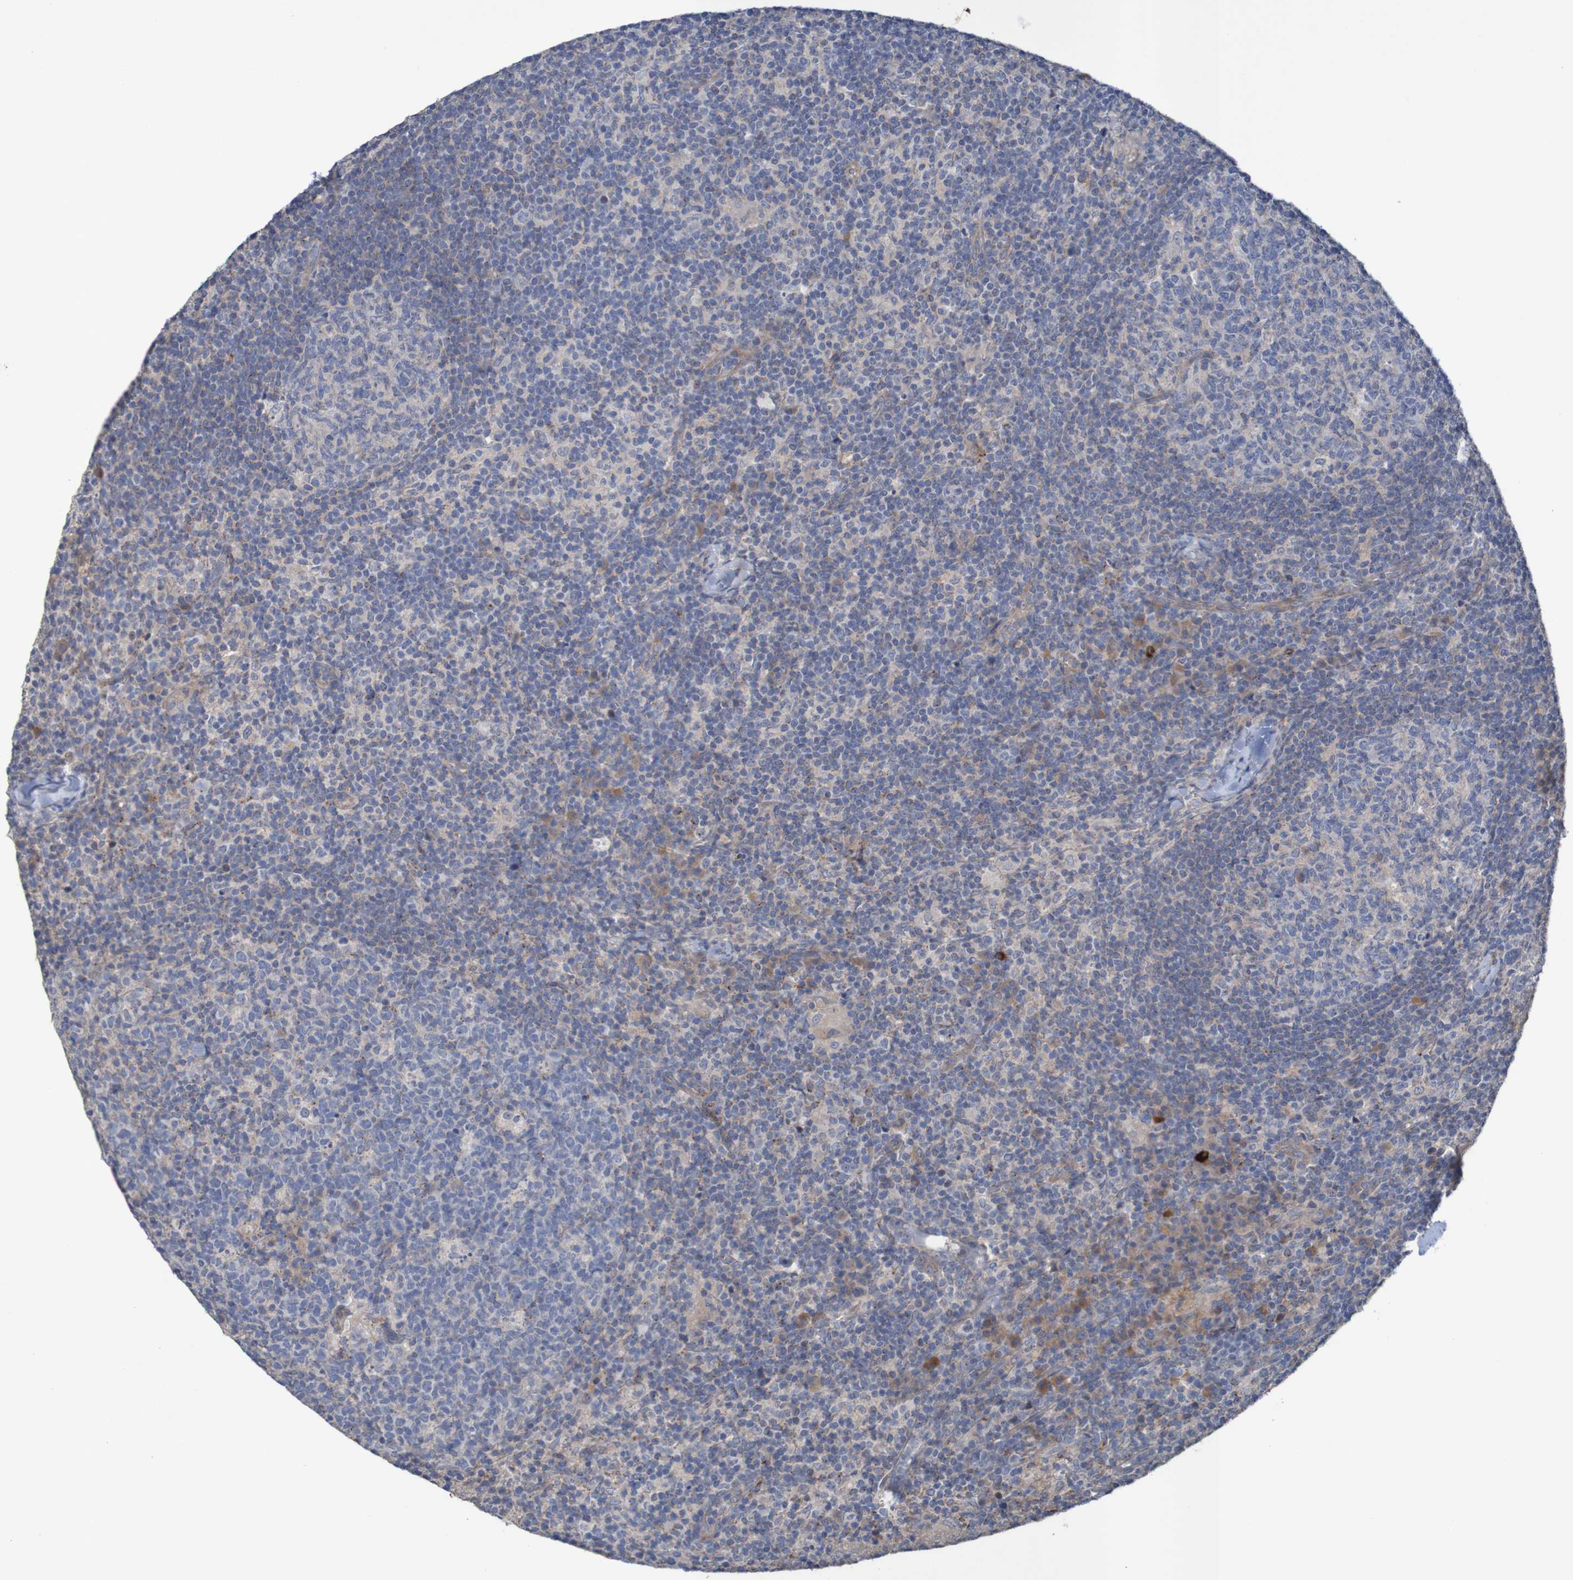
{"staining": {"intensity": "negative", "quantity": "none", "location": "none"}, "tissue": "lymph node", "cell_type": "Germinal center cells", "image_type": "normal", "snomed": [{"axis": "morphology", "description": "Normal tissue, NOS"}, {"axis": "morphology", "description": "Inflammation, NOS"}, {"axis": "topography", "description": "Lymph node"}], "caption": "This is an immunohistochemistry micrograph of benign human lymph node. There is no expression in germinal center cells.", "gene": "ANGPT4", "patient": {"sex": "male", "age": 55}}